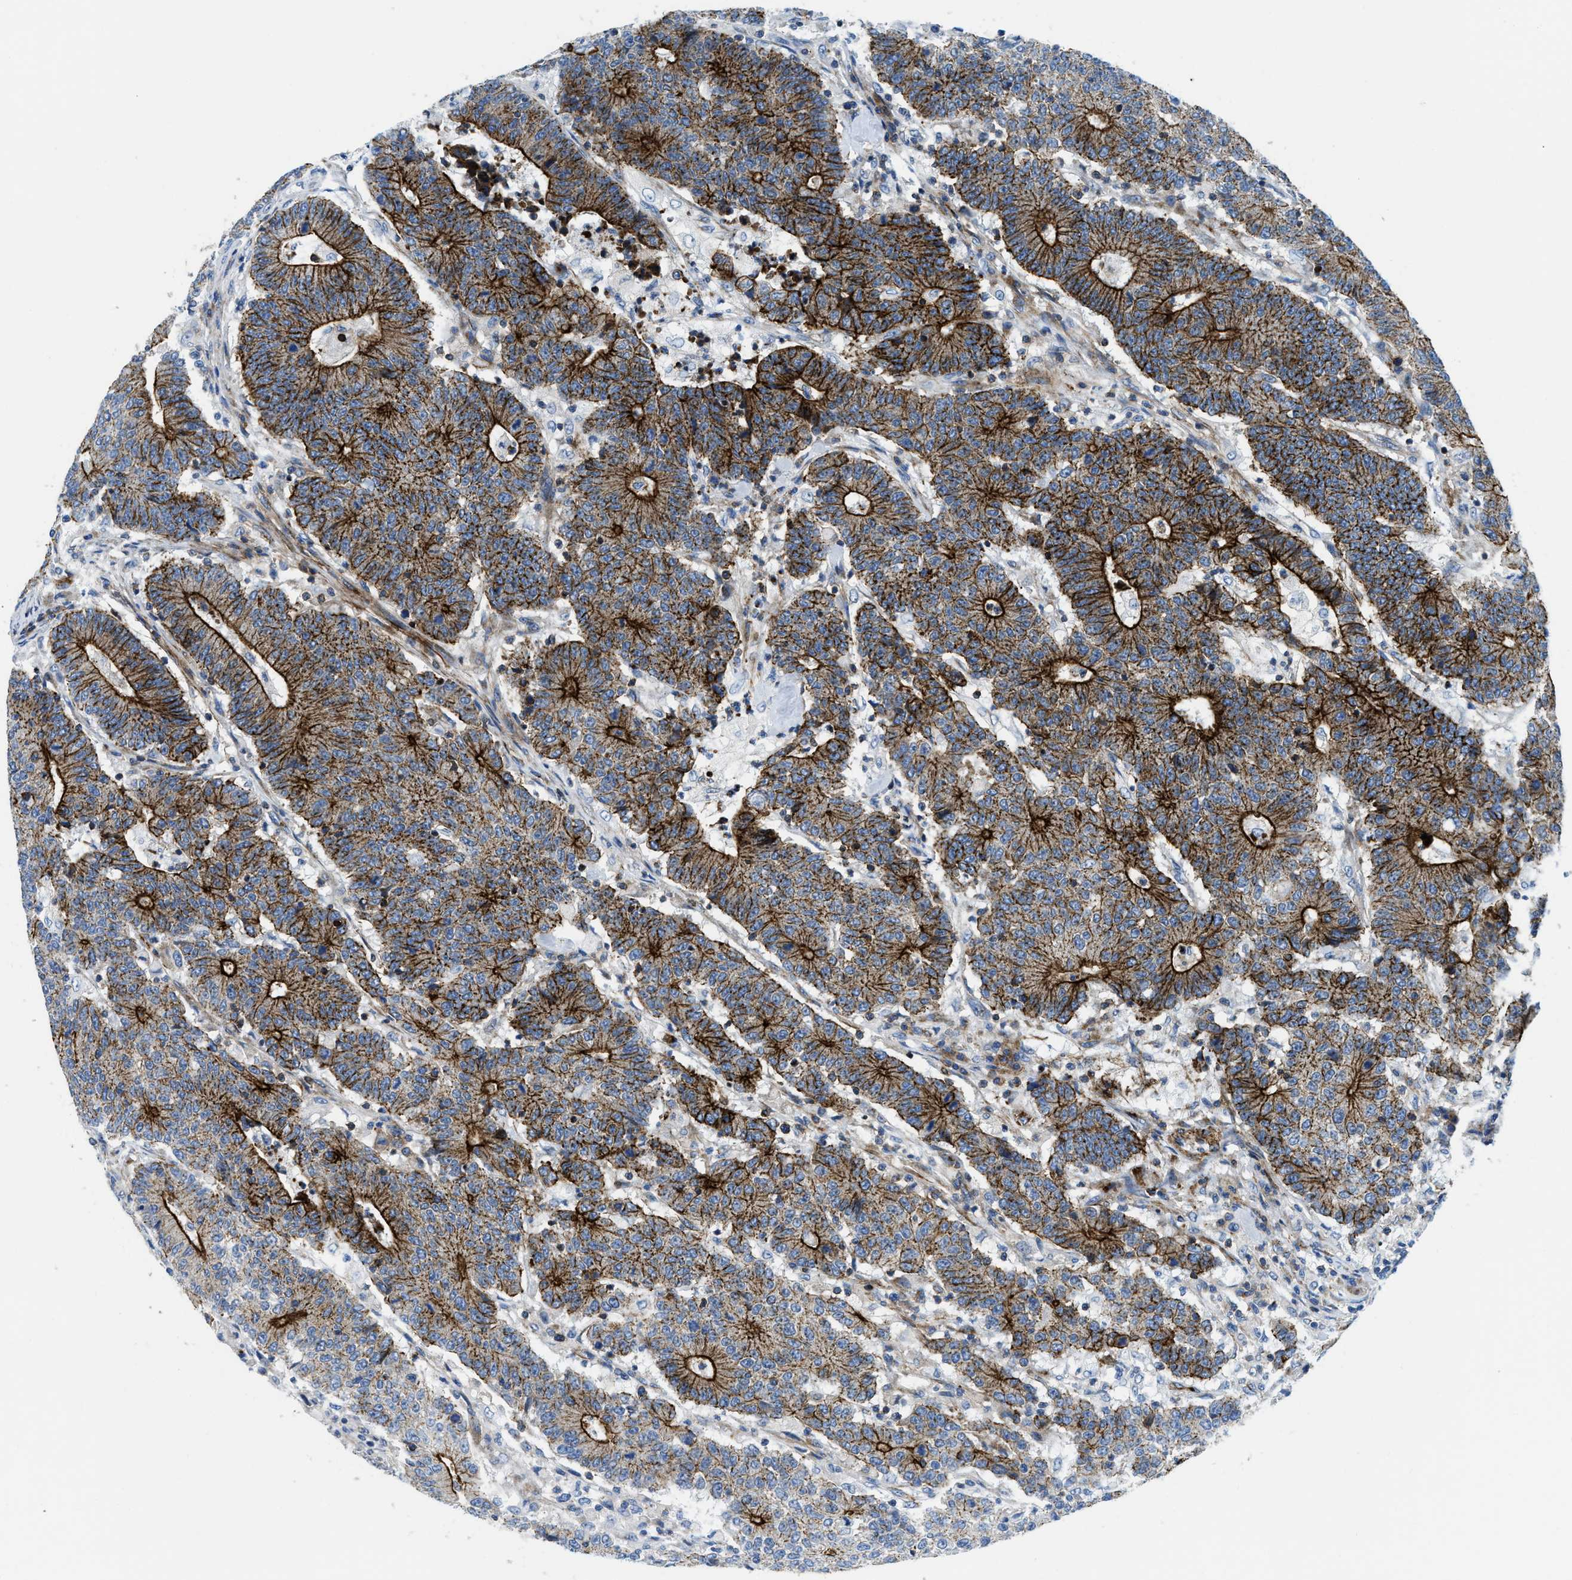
{"staining": {"intensity": "strong", "quantity": ">75%", "location": "cytoplasmic/membranous"}, "tissue": "colorectal cancer", "cell_type": "Tumor cells", "image_type": "cancer", "snomed": [{"axis": "morphology", "description": "Normal tissue, NOS"}, {"axis": "morphology", "description": "Adenocarcinoma, NOS"}, {"axis": "topography", "description": "Colon"}], "caption": "A high-resolution image shows immunohistochemistry (IHC) staining of colorectal cancer, which reveals strong cytoplasmic/membranous staining in approximately >75% of tumor cells.", "gene": "CUTA", "patient": {"sex": "female", "age": 75}}